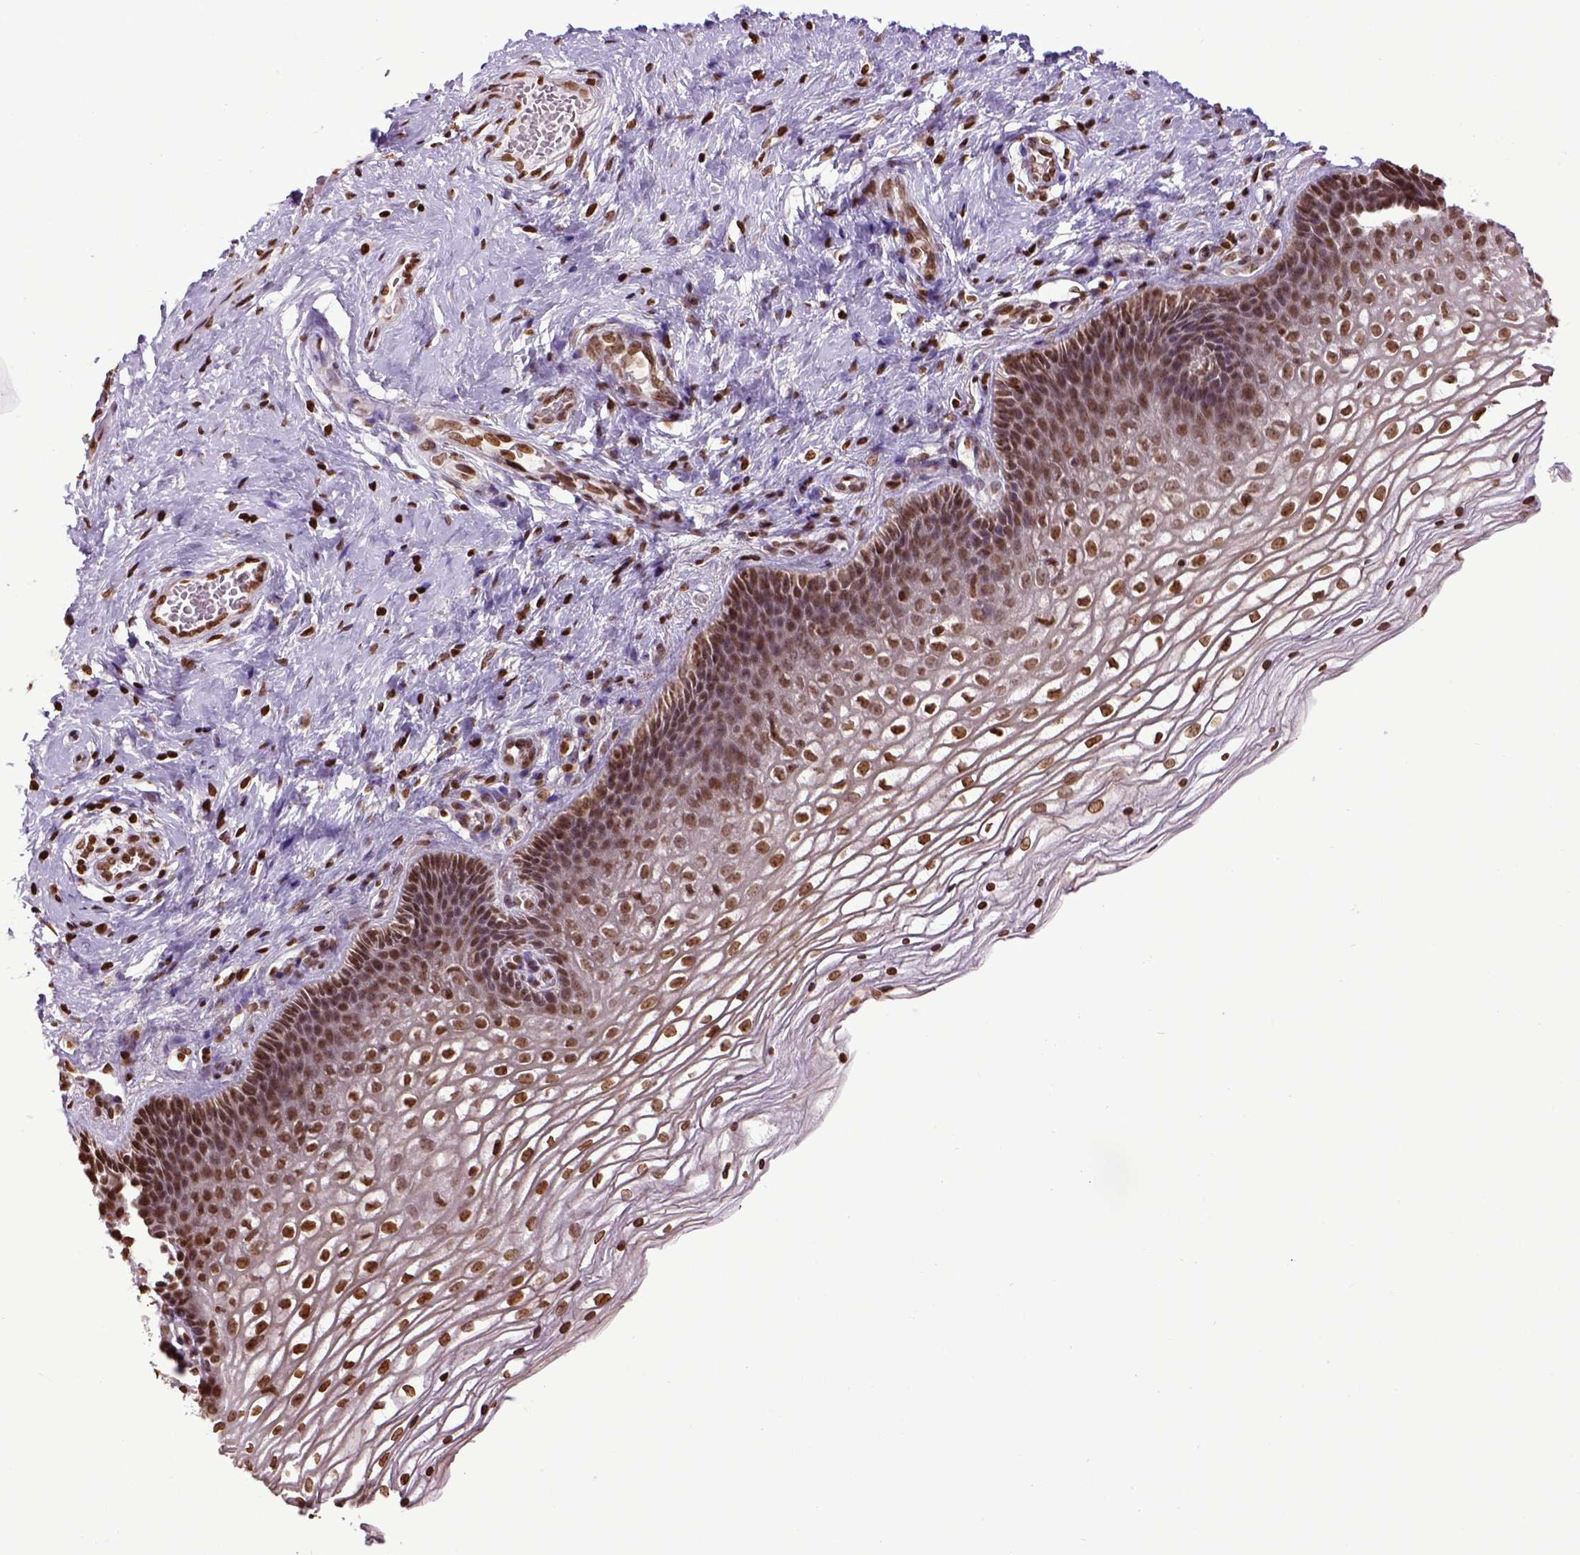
{"staining": {"intensity": "strong", "quantity": ">75%", "location": "nuclear"}, "tissue": "cervix", "cell_type": "Glandular cells", "image_type": "normal", "snomed": [{"axis": "morphology", "description": "Normal tissue, NOS"}, {"axis": "topography", "description": "Cervix"}], "caption": "DAB (3,3'-diaminobenzidine) immunohistochemical staining of unremarkable human cervix demonstrates strong nuclear protein expression in approximately >75% of glandular cells.", "gene": "ZNF75D", "patient": {"sex": "female", "age": 34}}